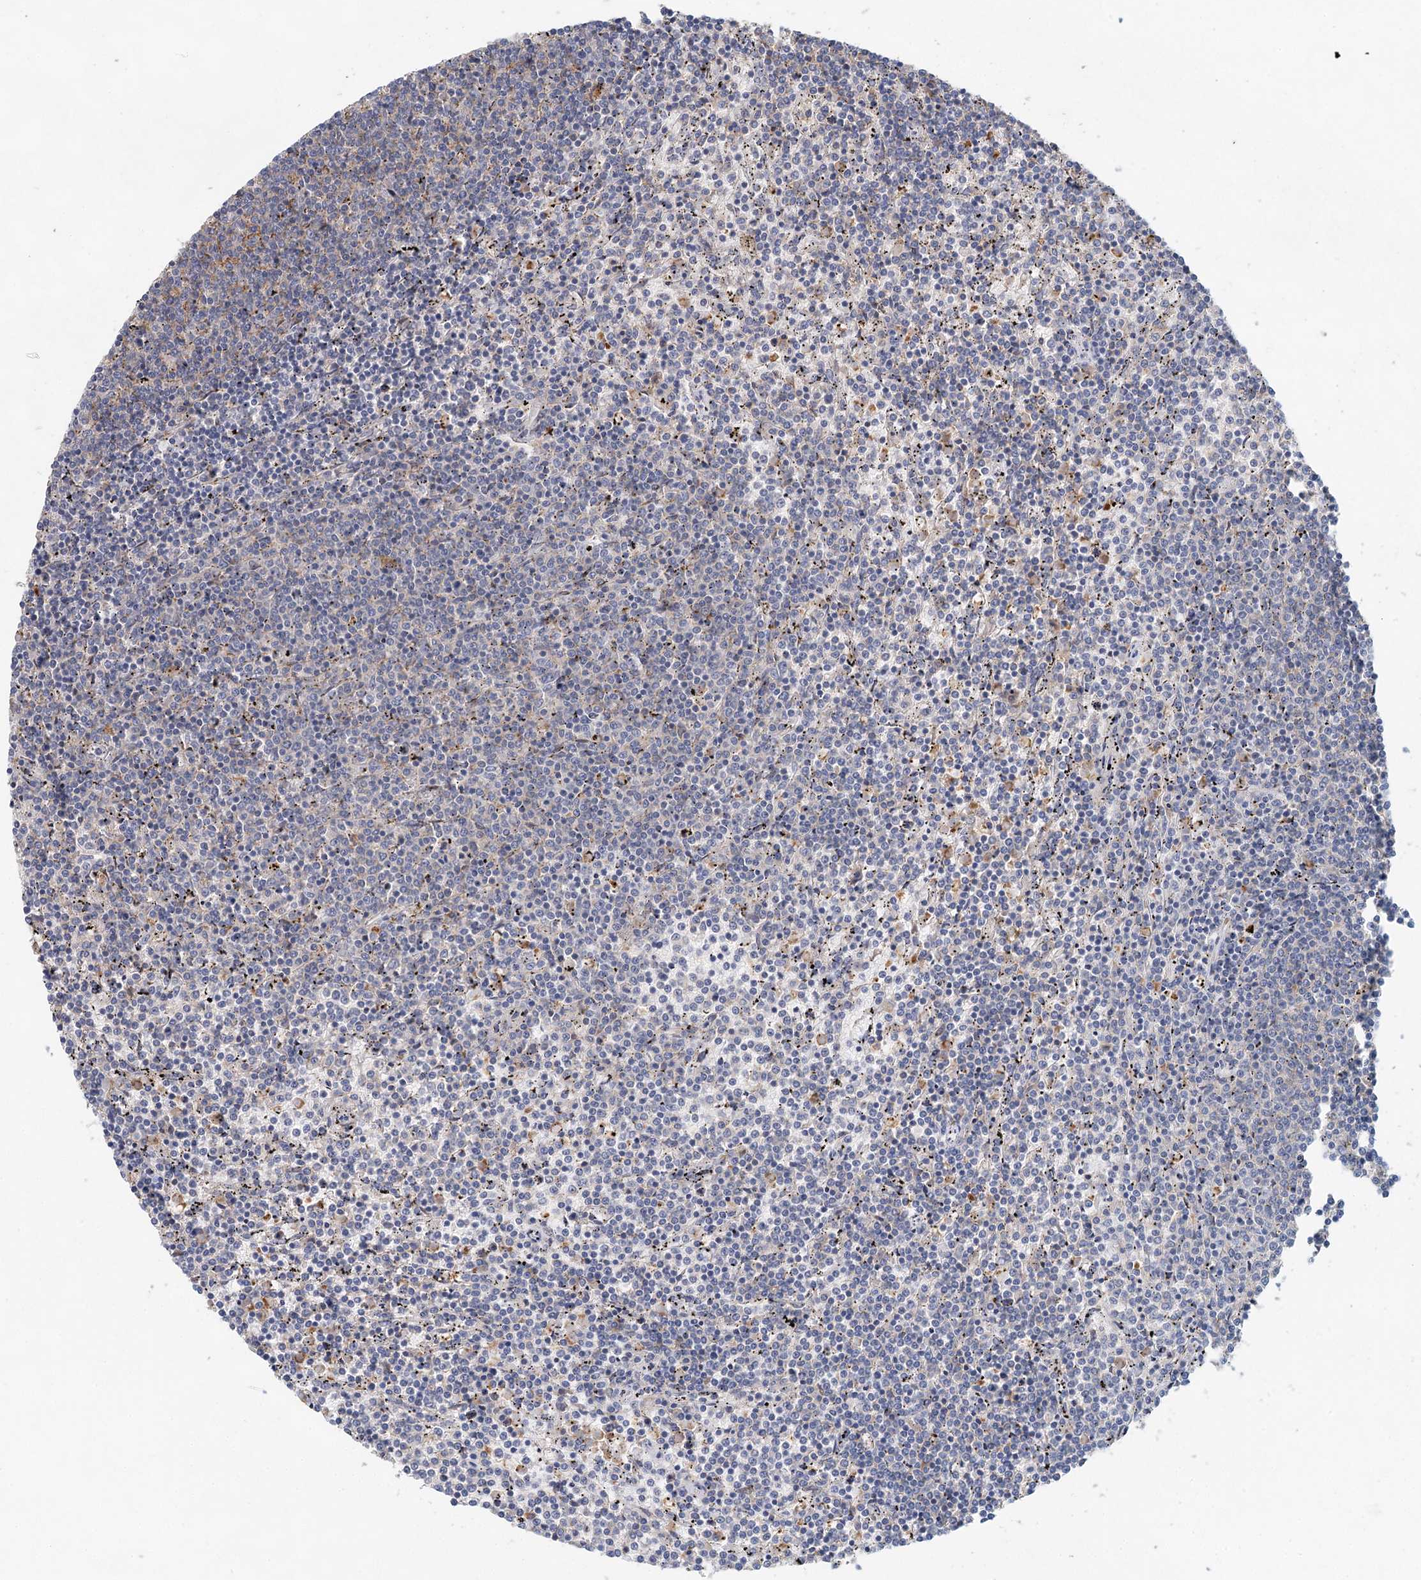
{"staining": {"intensity": "negative", "quantity": "none", "location": "none"}, "tissue": "lymphoma", "cell_type": "Tumor cells", "image_type": "cancer", "snomed": [{"axis": "morphology", "description": "Malignant lymphoma, non-Hodgkin's type, Low grade"}, {"axis": "topography", "description": "Spleen"}], "caption": "Immunohistochemistry (IHC) of human malignant lymphoma, non-Hodgkin's type (low-grade) shows no staining in tumor cells.", "gene": "BLTP1", "patient": {"sex": "female", "age": 50}}